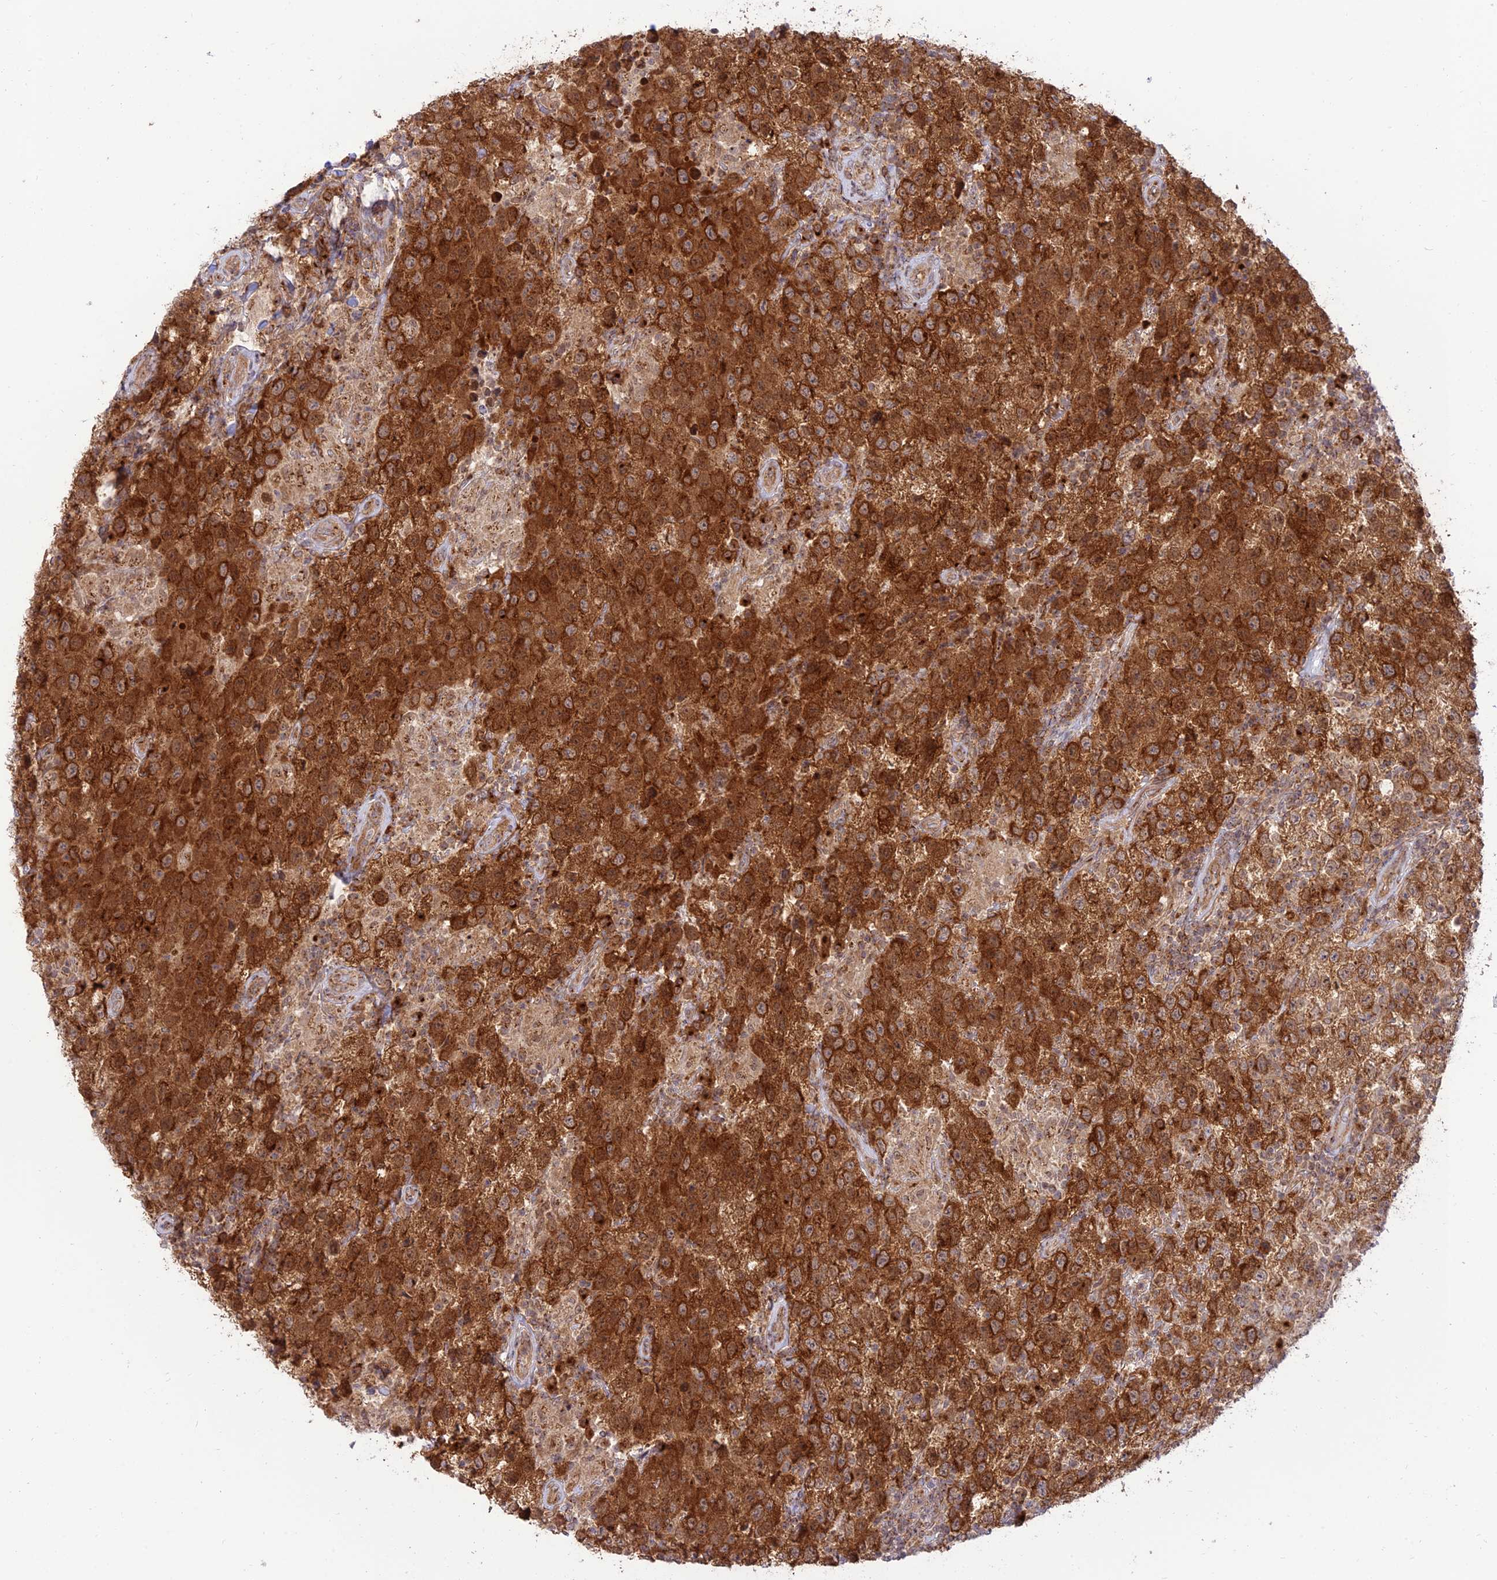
{"staining": {"intensity": "strong", "quantity": ">75%", "location": "cytoplasmic/membranous"}, "tissue": "testis cancer", "cell_type": "Tumor cells", "image_type": "cancer", "snomed": [{"axis": "morphology", "description": "Seminoma, NOS"}, {"axis": "morphology", "description": "Carcinoma, Embryonal, NOS"}, {"axis": "topography", "description": "Testis"}], "caption": "Strong cytoplasmic/membranous protein expression is seen in about >75% of tumor cells in embryonal carcinoma (testis). The protein is shown in brown color, while the nuclei are stained blue.", "gene": "GOLGA3", "patient": {"sex": "male", "age": 41}}